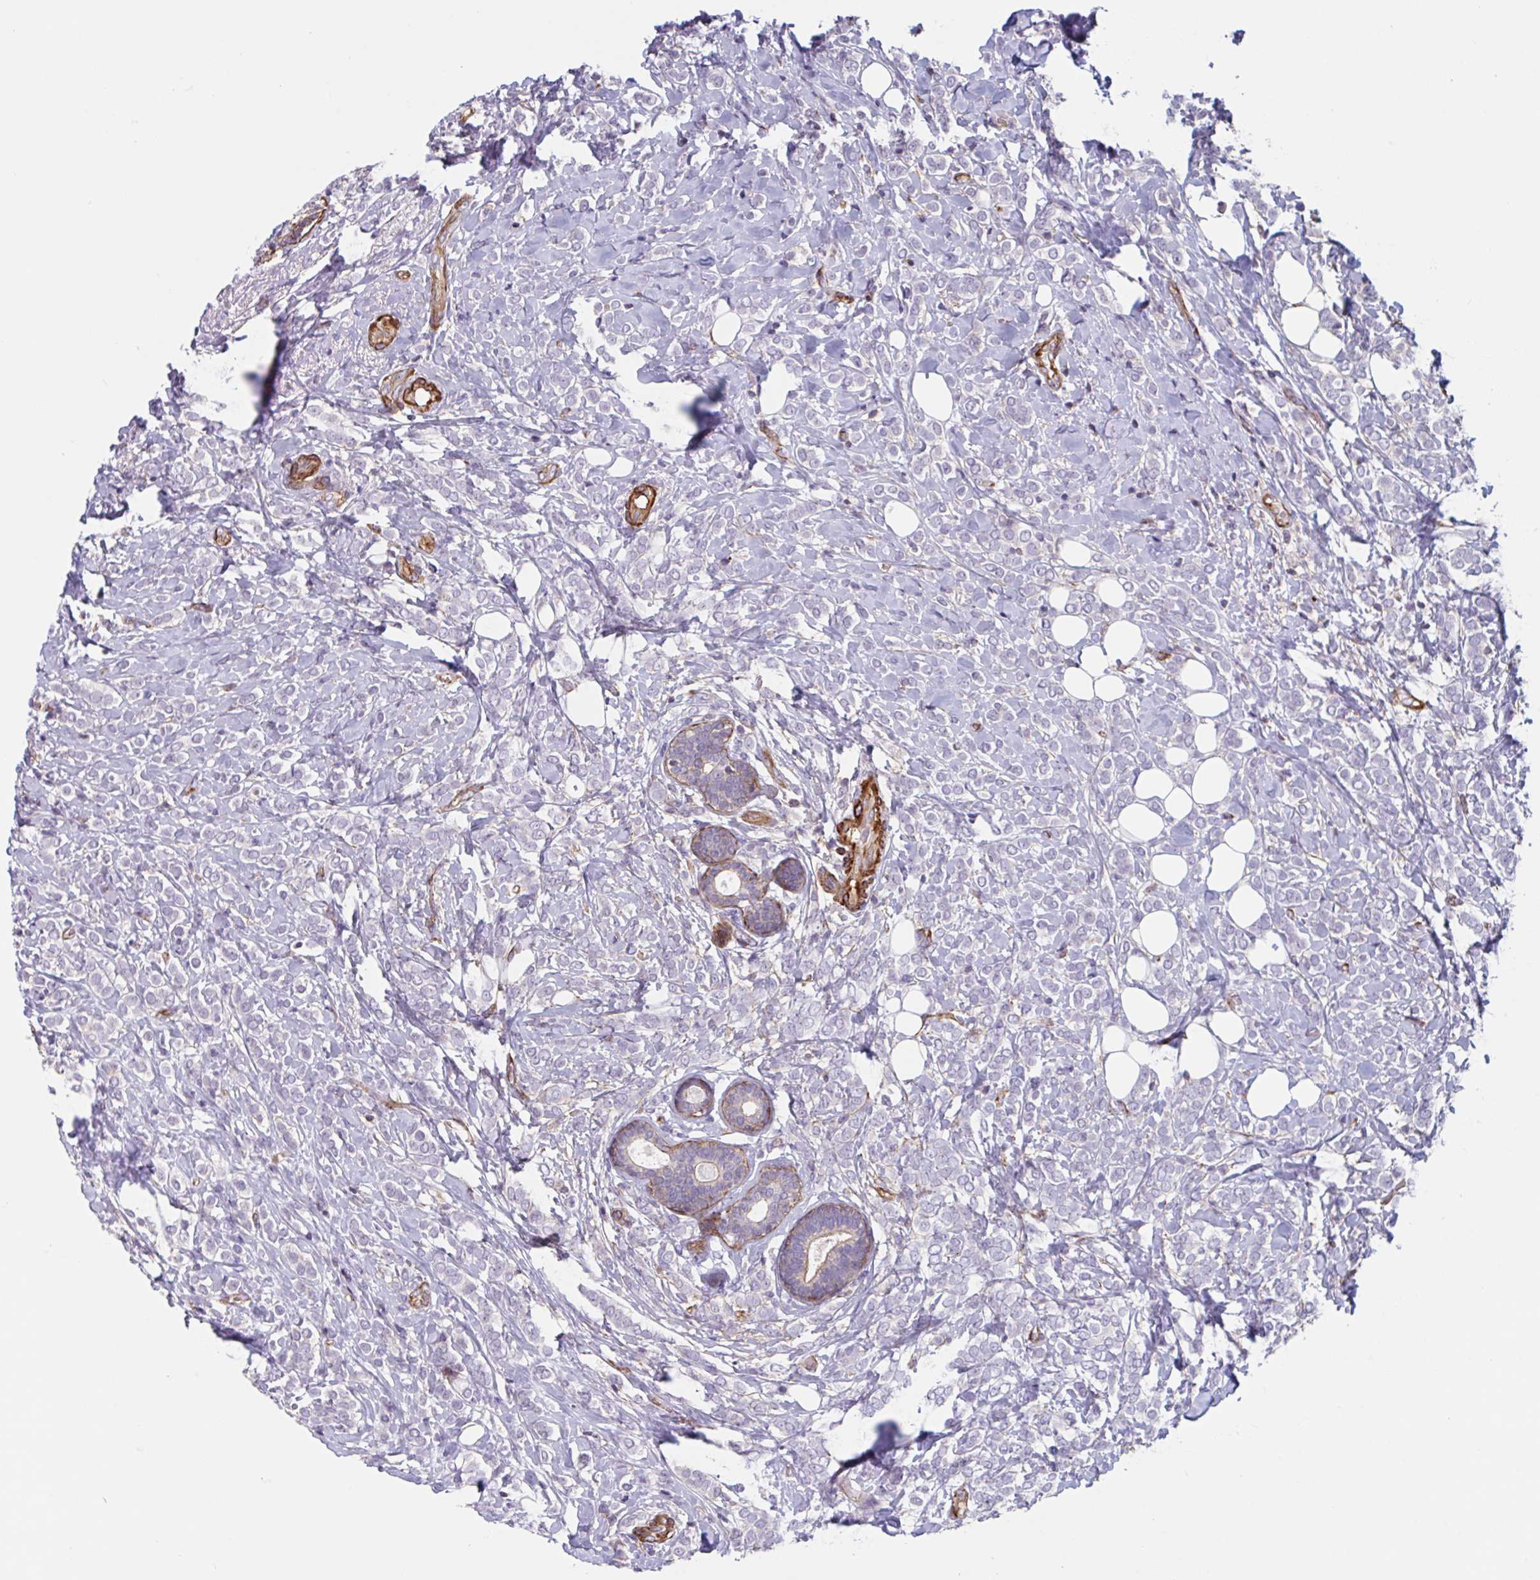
{"staining": {"intensity": "negative", "quantity": "none", "location": "none"}, "tissue": "breast cancer", "cell_type": "Tumor cells", "image_type": "cancer", "snomed": [{"axis": "morphology", "description": "Lobular carcinoma"}, {"axis": "topography", "description": "Breast"}], "caption": "There is no significant staining in tumor cells of lobular carcinoma (breast).", "gene": "SHISA7", "patient": {"sex": "female", "age": 49}}